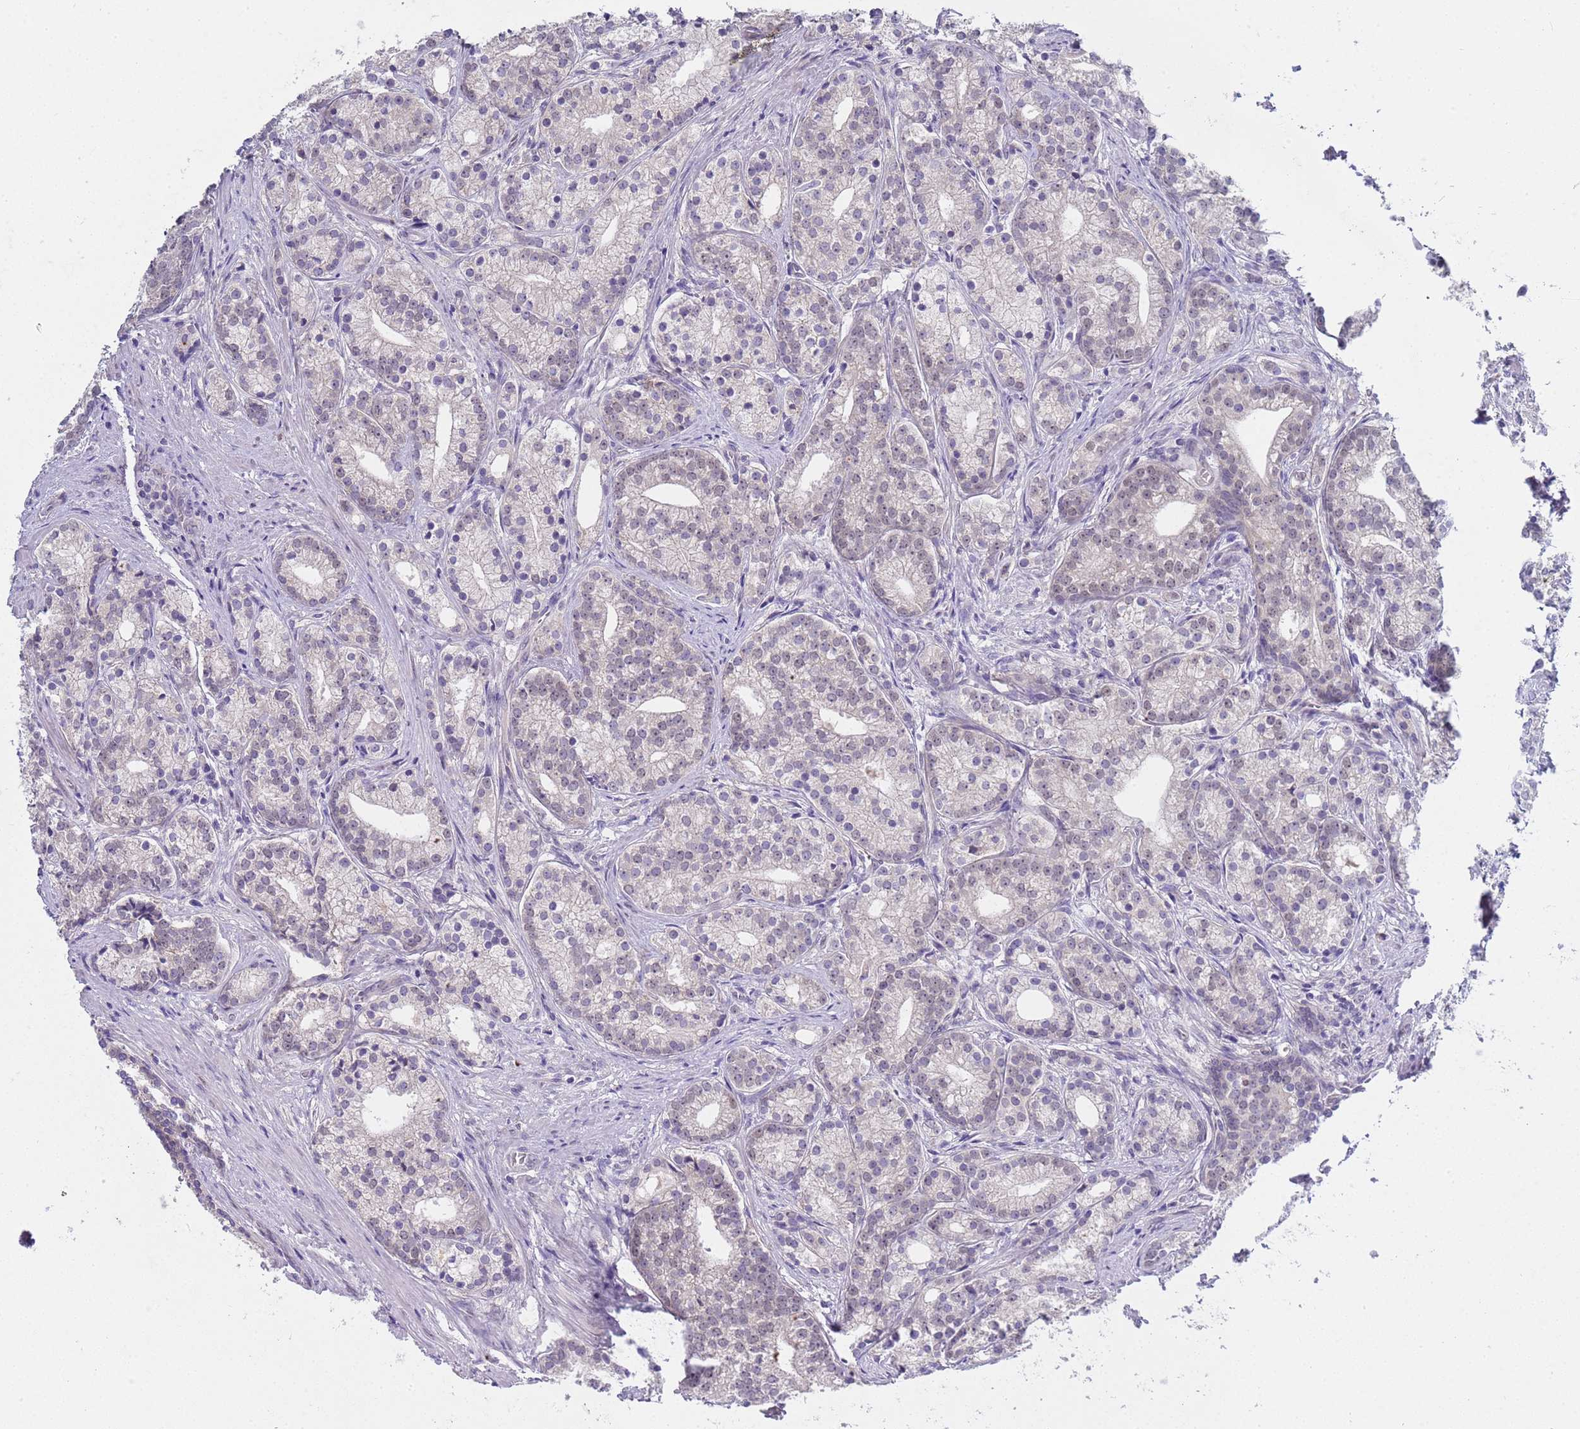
{"staining": {"intensity": "negative", "quantity": "none", "location": "none"}, "tissue": "prostate cancer", "cell_type": "Tumor cells", "image_type": "cancer", "snomed": [{"axis": "morphology", "description": "Adenocarcinoma, Low grade"}, {"axis": "topography", "description": "Prostate"}], "caption": "Immunohistochemical staining of human low-grade adenocarcinoma (prostate) reveals no significant positivity in tumor cells.", "gene": "TRMT10A", "patient": {"sex": "male", "age": 71}}